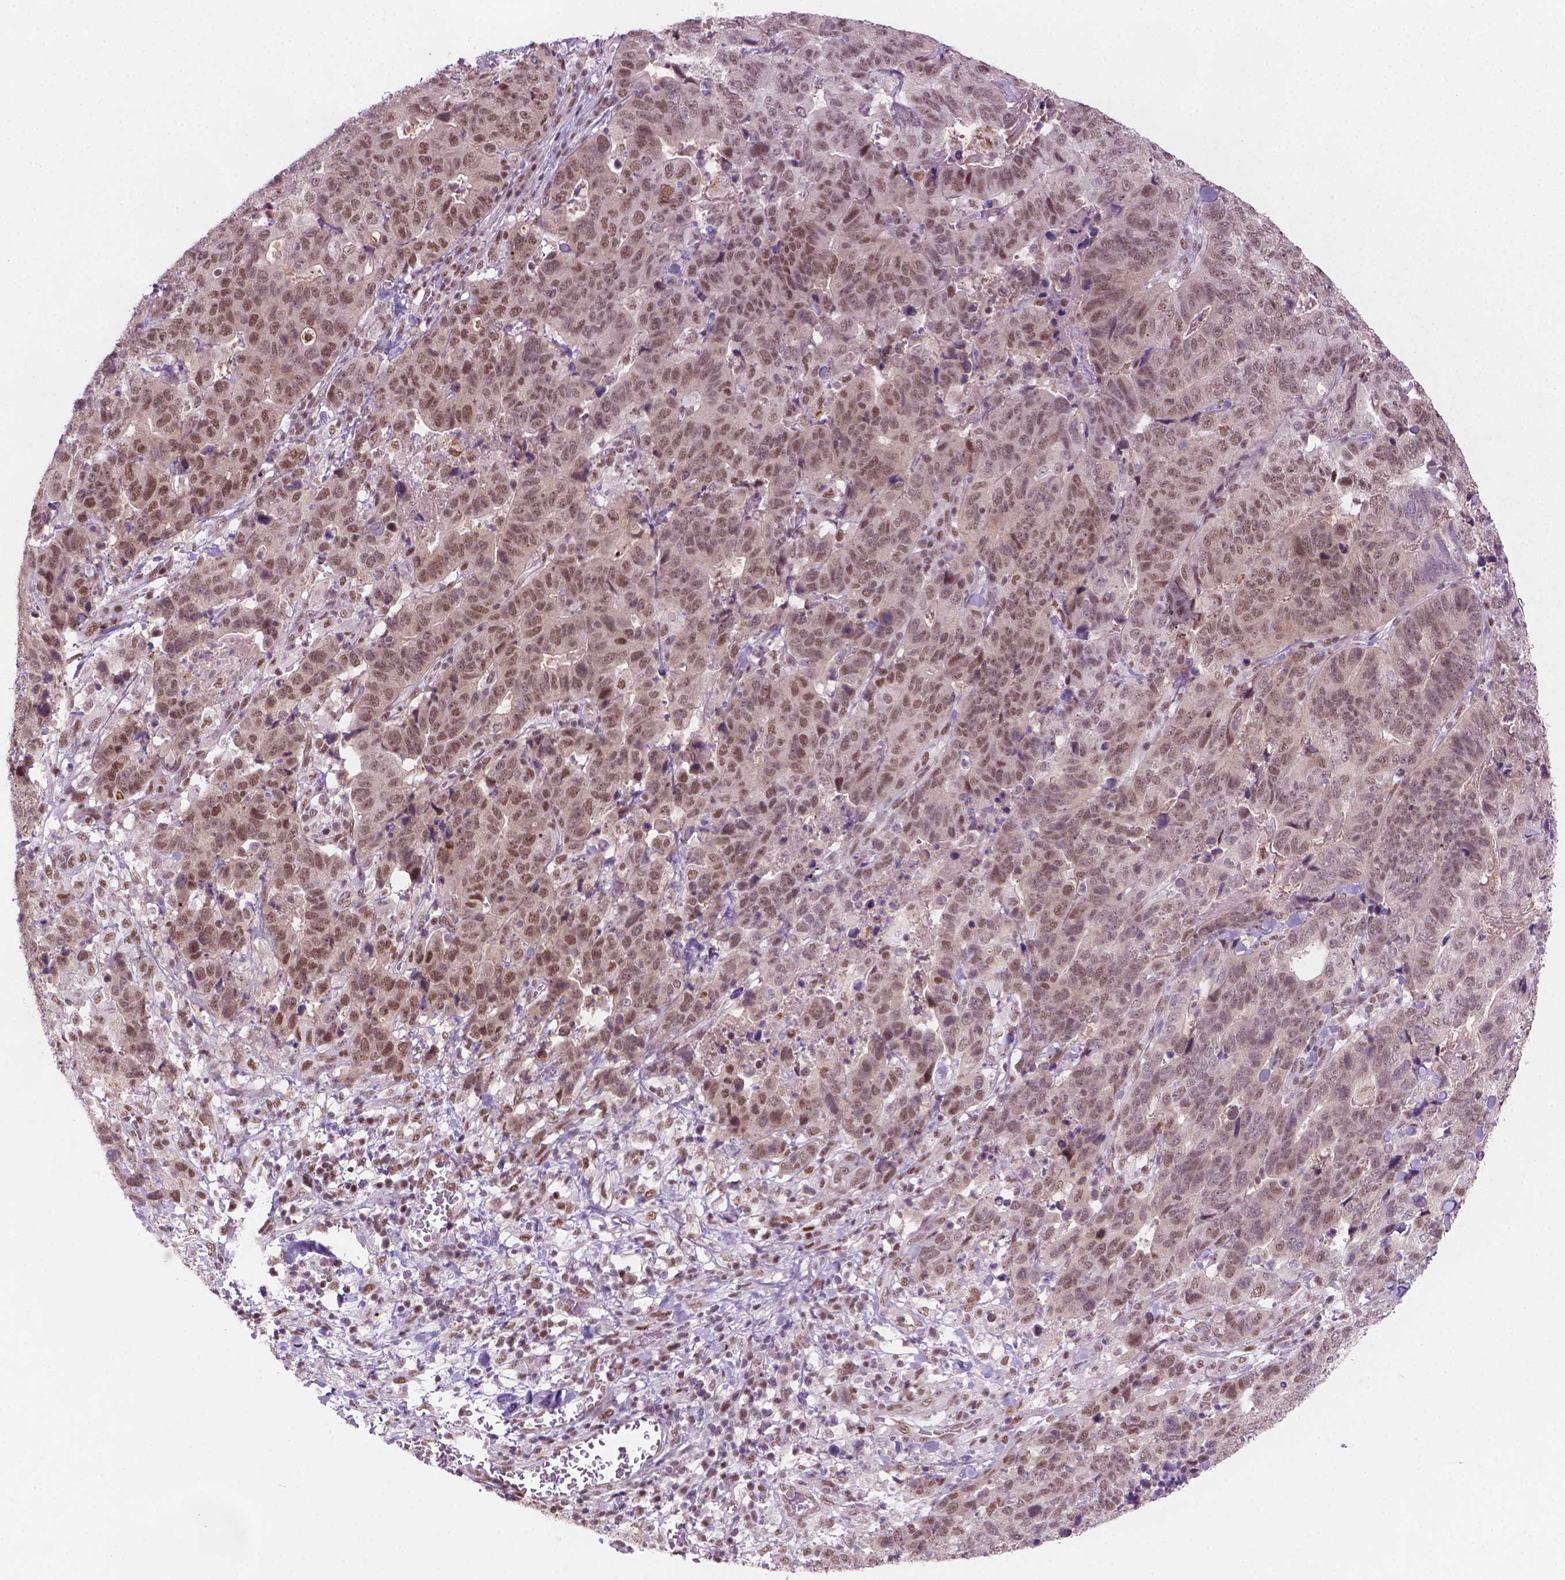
{"staining": {"intensity": "moderate", "quantity": ">75%", "location": "nuclear"}, "tissue": "stomach cancer", "cell_type": "Tumor cells", "image_type": "cancer", "snomed": [{"axis": "morphology", "description": "Adenocarcinoma, NOS"}, {"axis": "topography", "description": "Stomach, upper"}], "caption": "A high-resolution photomicrograph shows IHC staining of stomach adenocarcinoma, which exhibits moderate nuclear staining in approximately >75% of tumor cells.", "gene": "PHAX", "patient": {"sex": "female", "age": 67}}